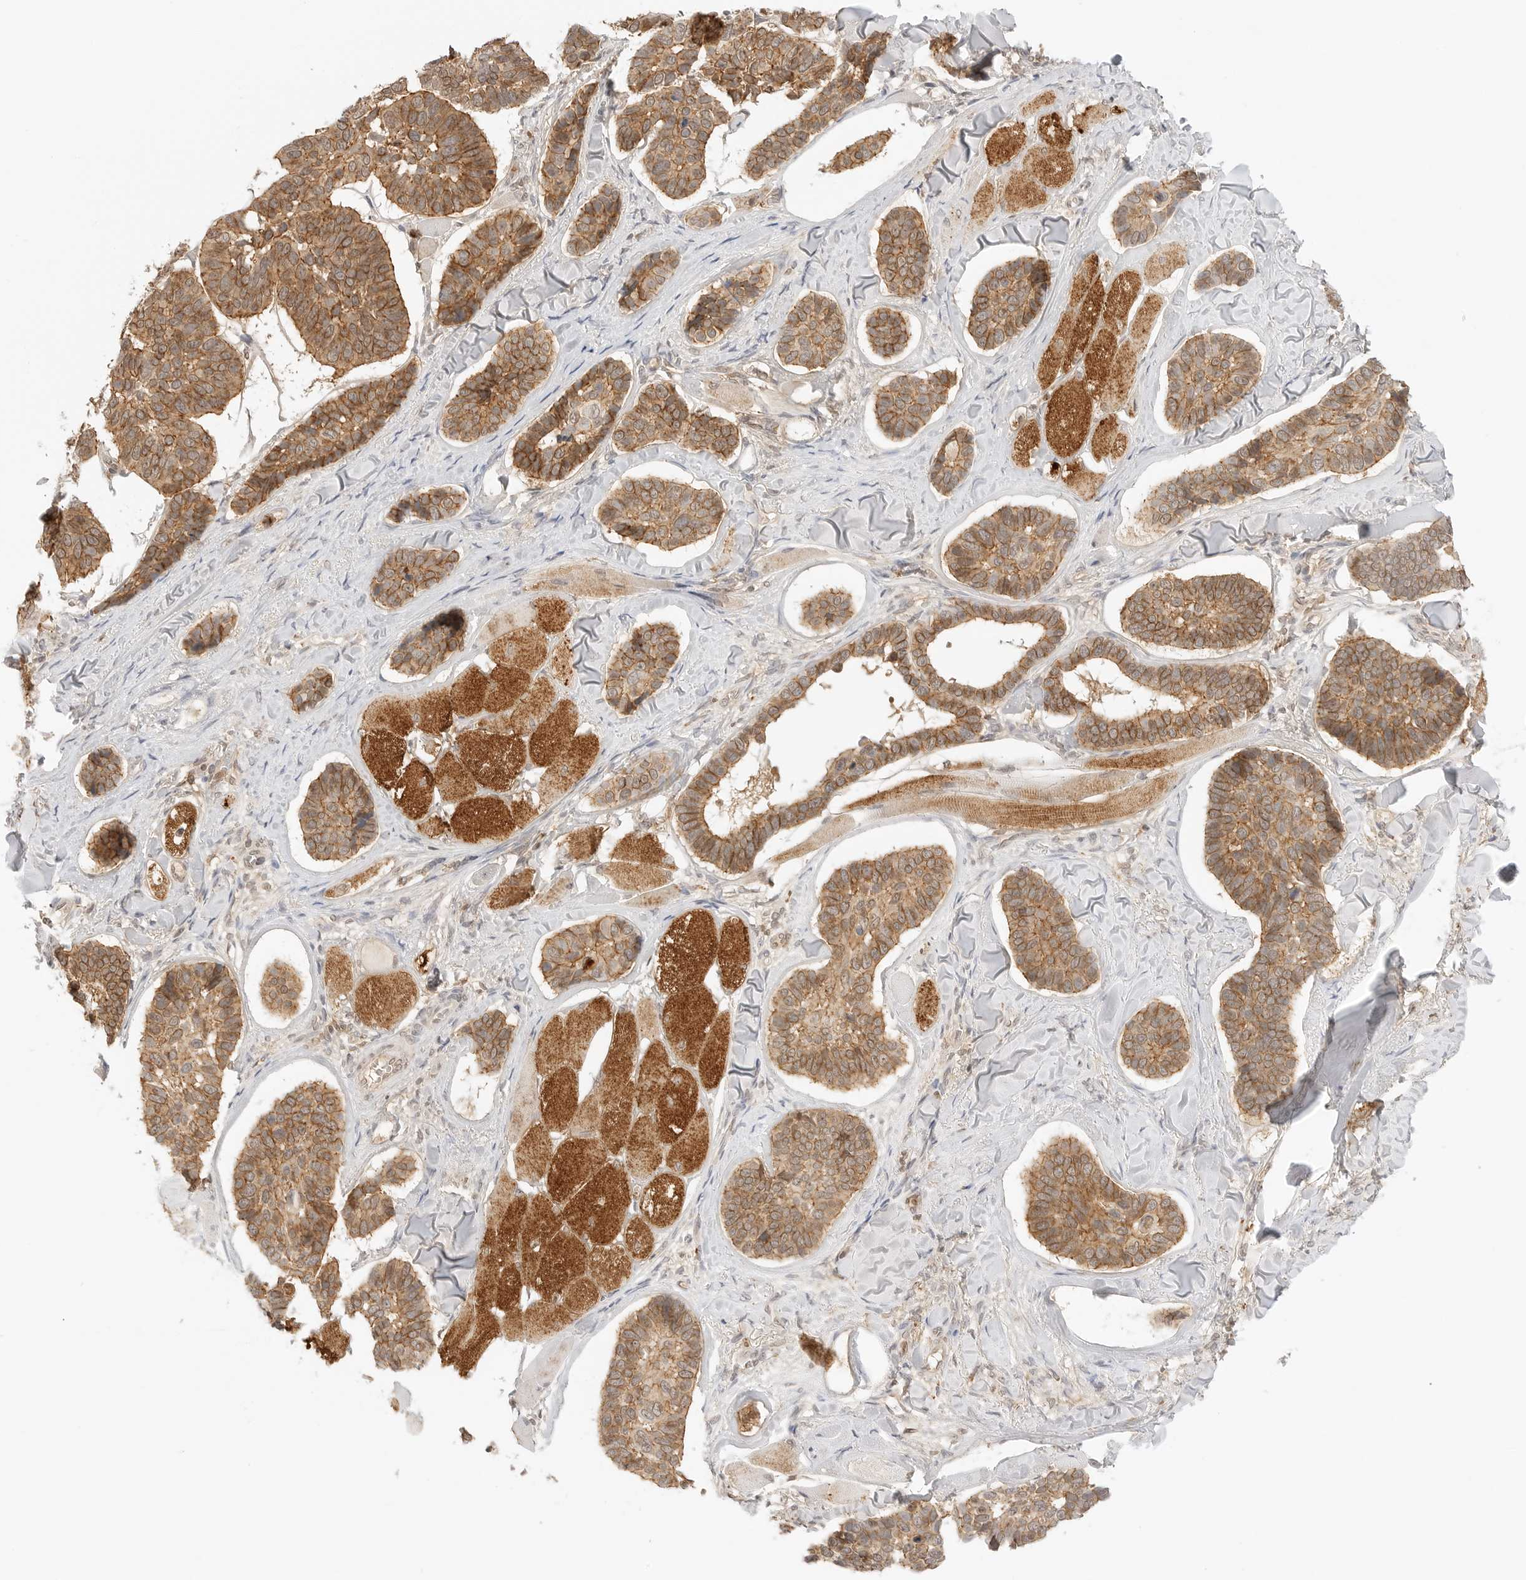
{"staining": {"intensity": "moderate", "quantity": ">75%", "location": "cytoplasmic/membranous"}, "tissue": "skin cancer", "cell_type": "Tumor cells", "image_type": "cancer", "snomed": [{"axis": "morphology", "description": "Basal cell carcinoma"}, {"axis": "topography", "description": "Skin"}], "caption": "Protein analysis of basal cell carcinoma (skin) tissue reveals moderate cytoplasmic/membranous staining in about >75% of tumor cells. The staining was performed using DAB (3,3'-diaminobenzidine), with brown indicating positive protein expression. Nuclei are stained blue with hematoxylin.", "gene": "EPHA1", "patient": {"sex": "male", "age": 62}}